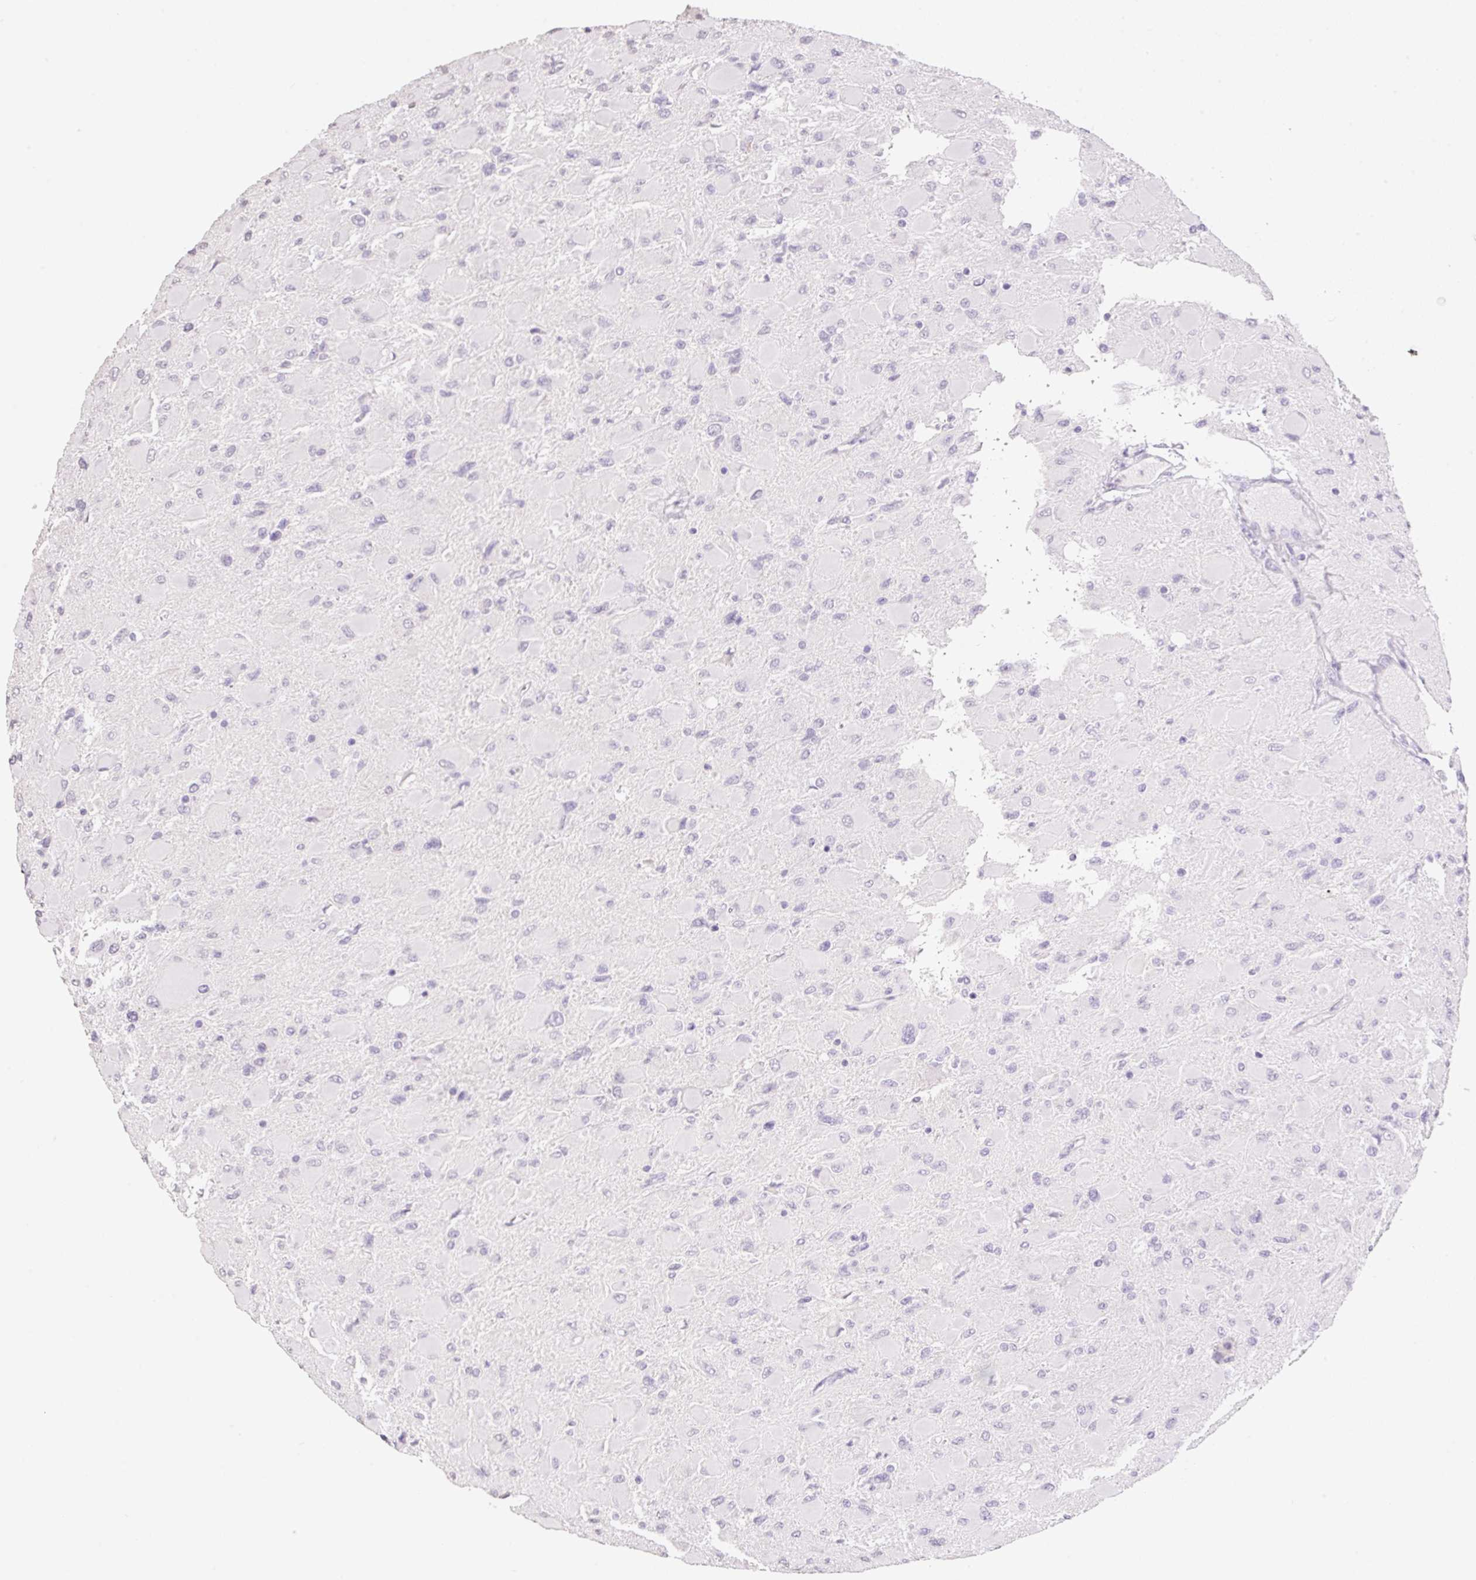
{"staining": {"intensity": "negative", "quantity": "none", "location": "none"}, "tissue": "glioma", "cell_type": "Tumor cells", "image_type": "cancer", "snomed": [{"axis": "morphology", "description": "Glioma, malignant, High grade"}, {"axis": "topography", "description": "Cerebral cortex"}], "caption": "There is no significant positivity in tumor cells of malignant glioma (high-grade). (DAB (3,3'-diaminobenzidine) immunohistochemistry (IHC) visualized using brightfield microscopy, high magnification).", "gene": "HCRTR2", "patient": {"sex": "female", "age": 36}}